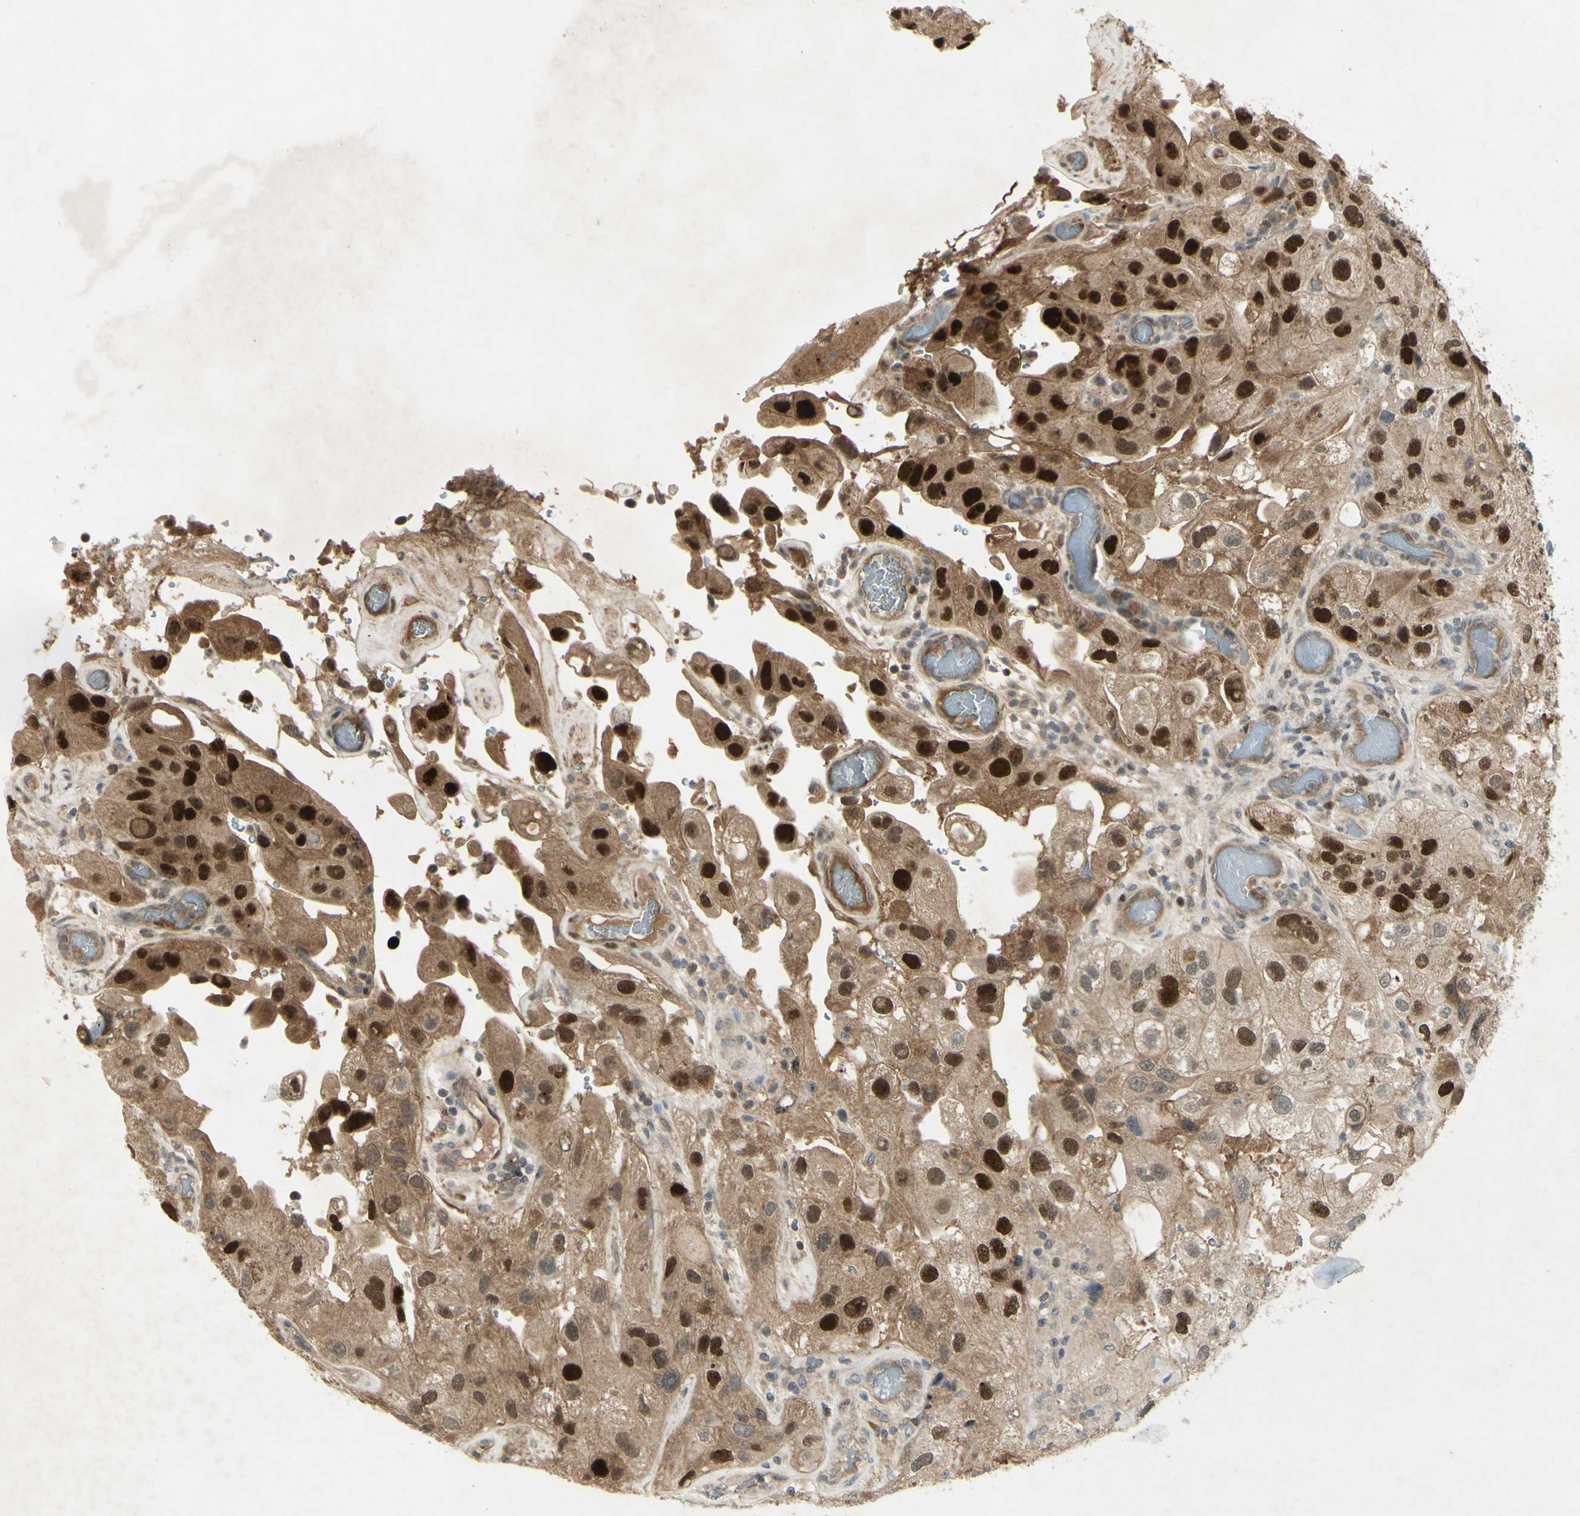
{"staining": {"intensity": "strong", "quantity": "25%-75%", "location": "nuclear"}, "tissue": "urothelial cancer", "cell_type": "Tumor cells", "image_type": "cancer", "snomed": [{"axis": "morphology", "description": "Urothelial carcinoma, High grade"}, {"axis": "topography", "description": "Urinary bladder"}], "caption": "Urothelial carcinoma (high-grade) stained with DAB IHC shows high levels of strong nuclear expression in about 25%-75% of tumor cells.", "gene": "RAD18", "patient": {"sex": "female", "age": 64}}